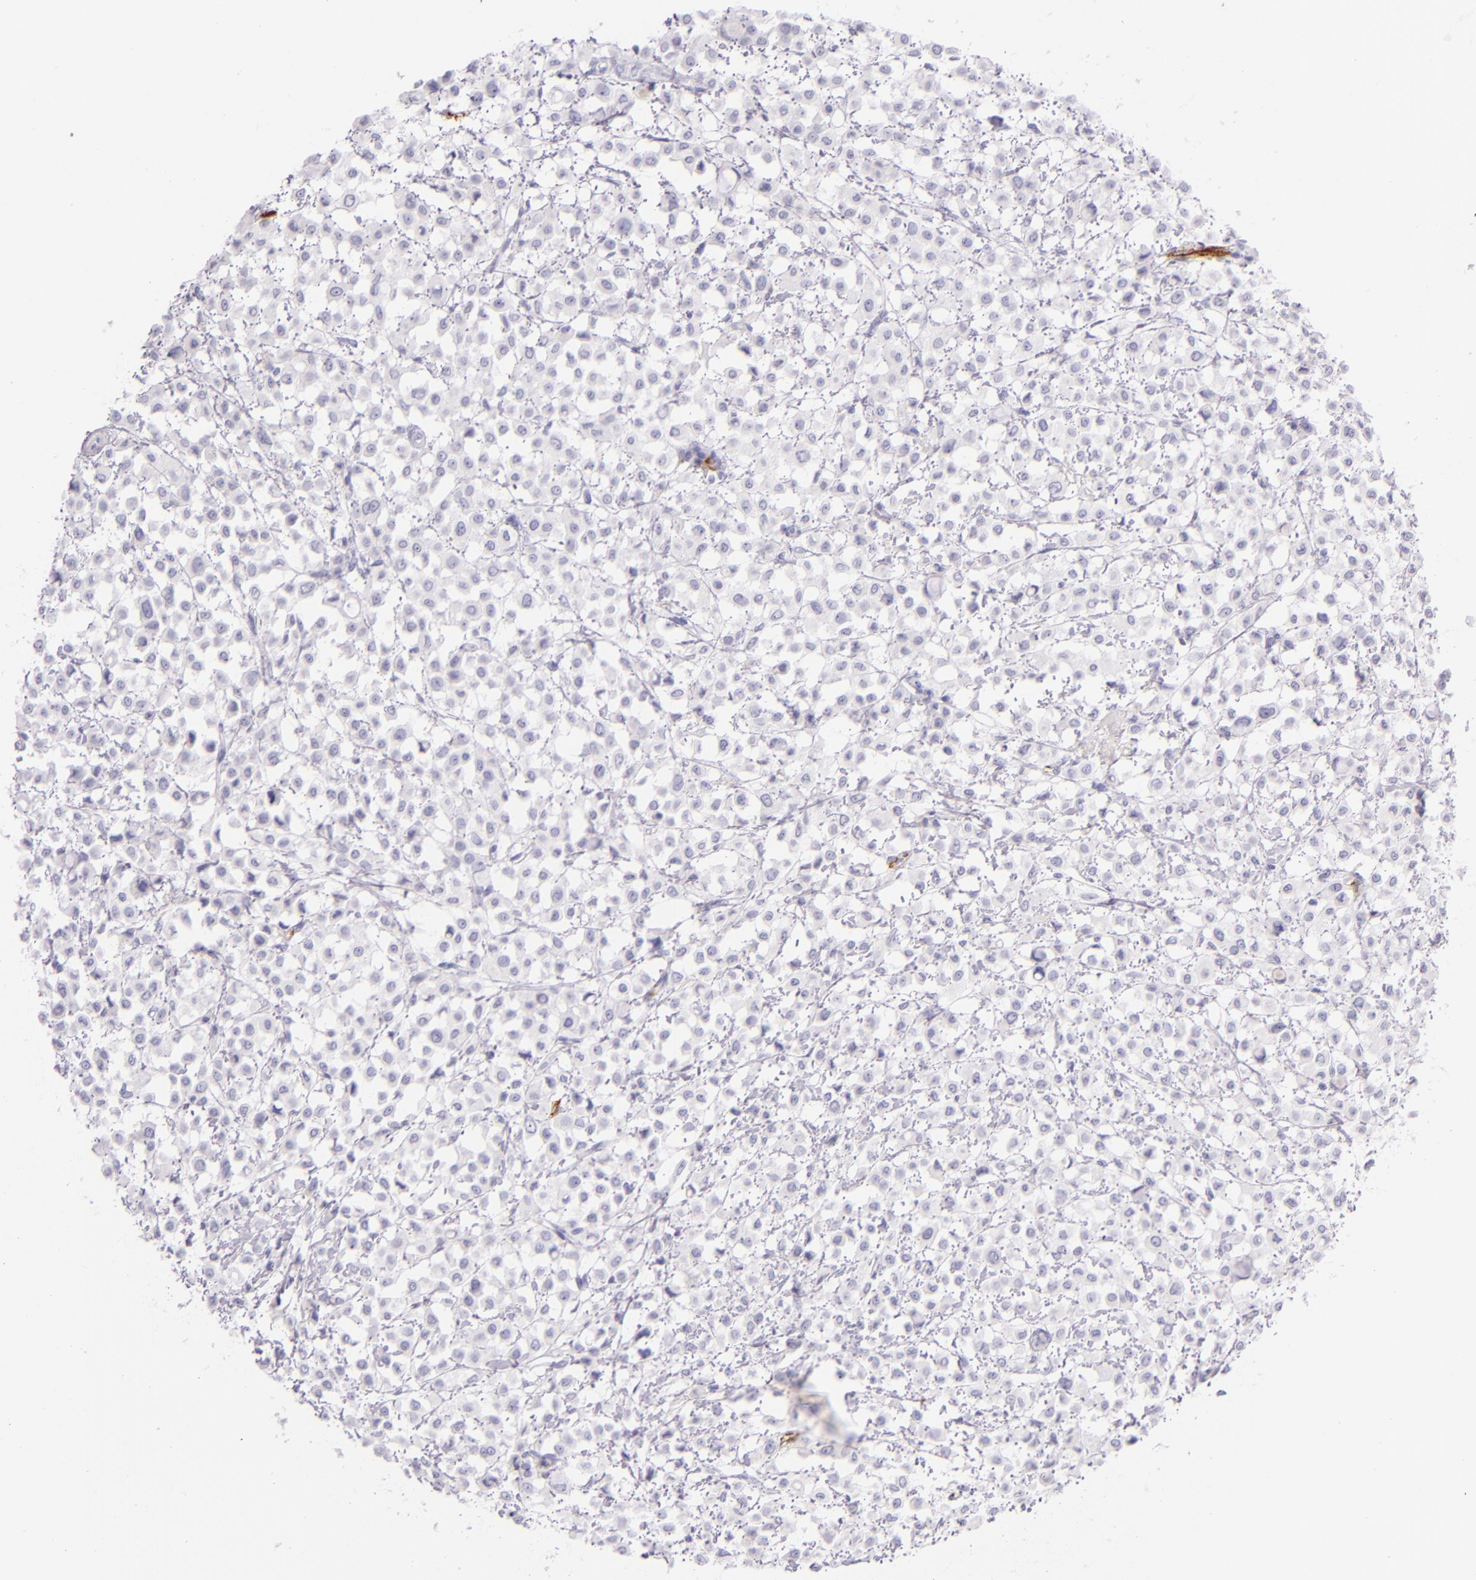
{"staining": {"intensity": "negative", "quantity": "none", "location": "none"}, "tissue": "breast cancer", "cell_type": "Tumor cells", "image_type": "cancer", "snomed": [{"axis": "morphology", "description": "Lobular carcinoma"}, {"axis": "topography", "description": "Breast"}], "caption": "A micrograph of human breast lobular carcinoma is negative for staining in tumor cells.", "gene": "SELP", "patient": {"sex": "female", "age": 85}}